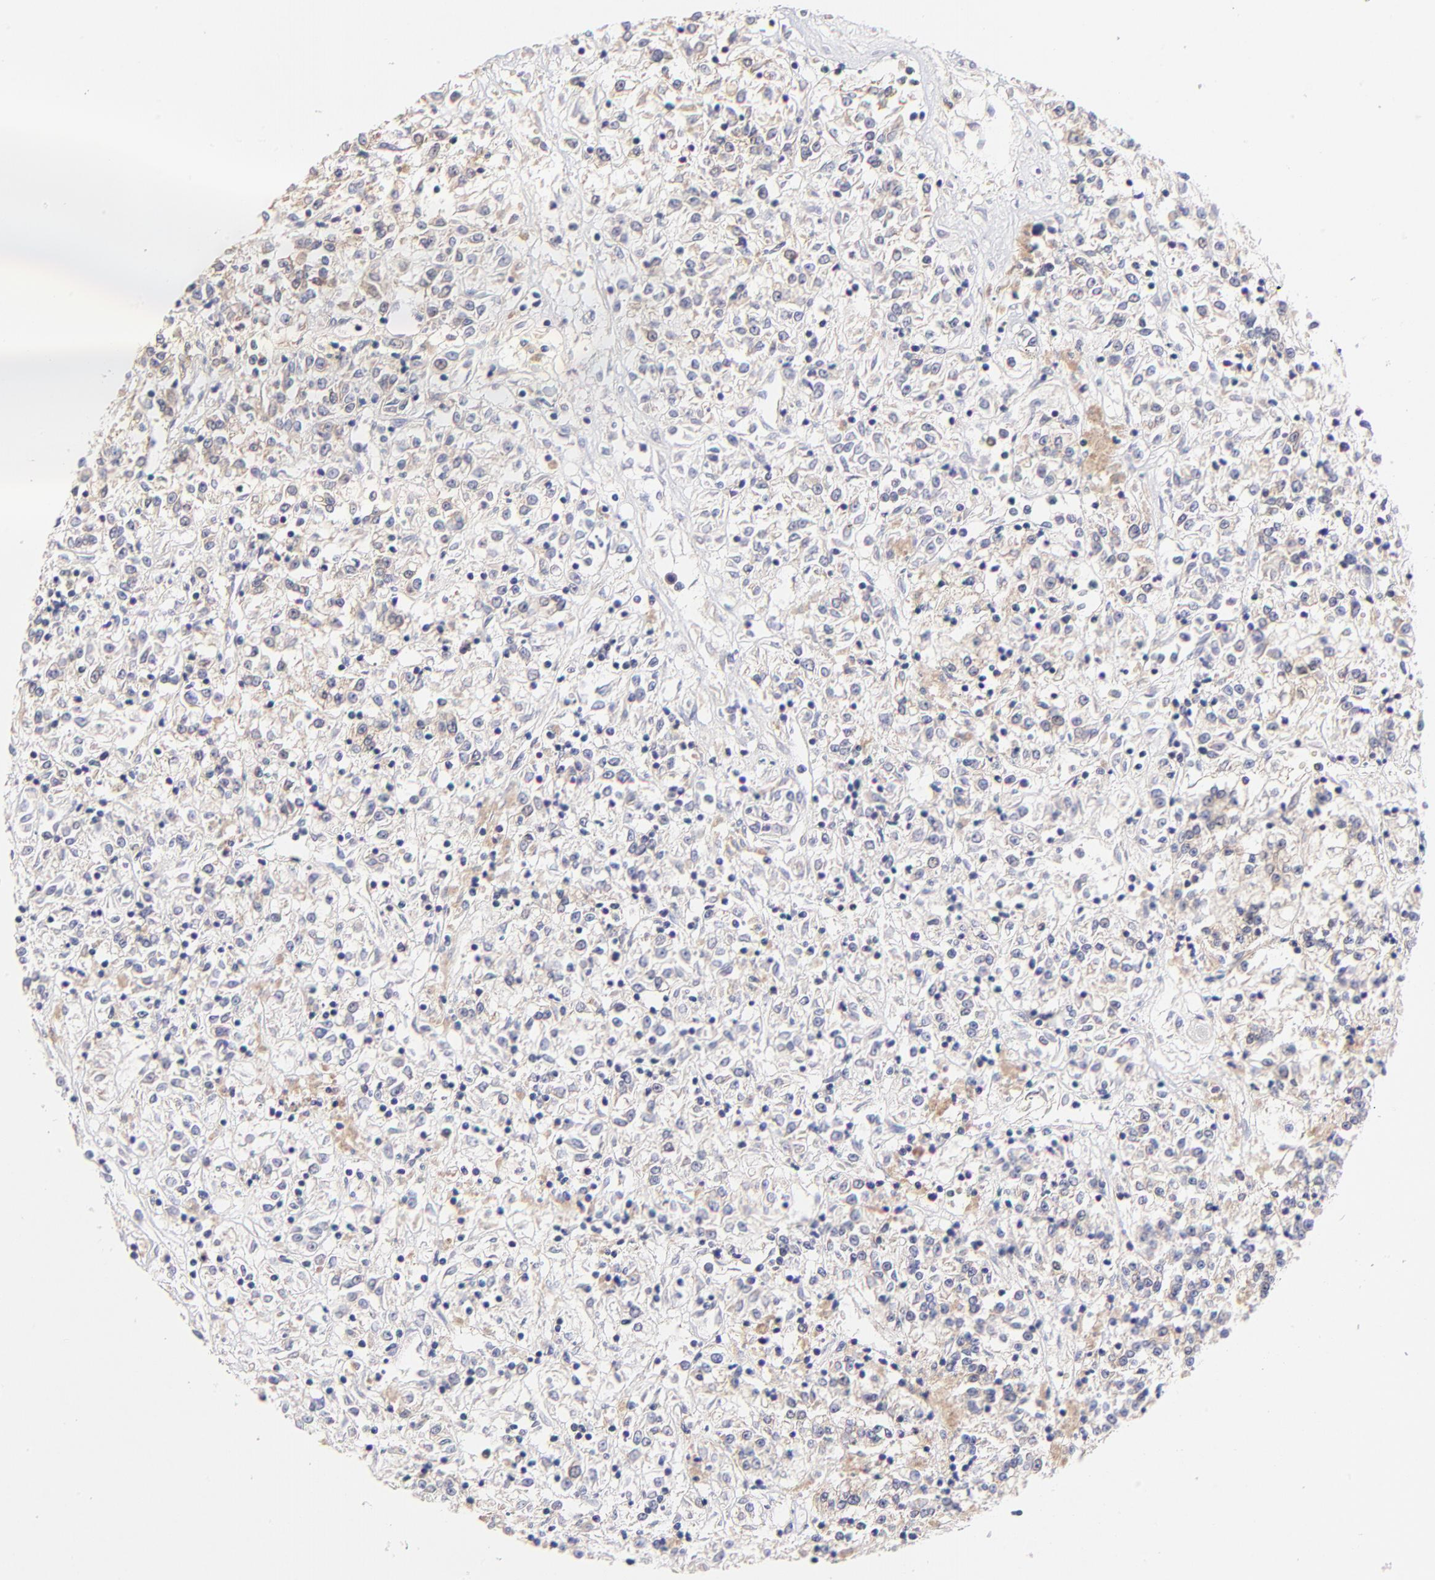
{"staining": {"intensity": "weak", "quantity": "<25%", "location": "cytoplasmic/membranous"}, "tissue": "renal cancer", "cell_type": "Tumor cells", "image_type": "cancer", "snomed": [{"axis": "morphology", "description": "Adenocarcinoma, NOS"}, {"axis": "topography", "description": "Kidney"}], "caption": "Immunohistochemistry histopathology image of neoplastic tissue: renal cancer stained with DAB exhibits no significant protein expression in tumor cells. (Stains: DAB IHC with hematoxylin counter stain, Microscopy: brightfield microscopy at high magnification).", "gene": "UBE2H", "patient": {"sex": "female", "age": 76}}